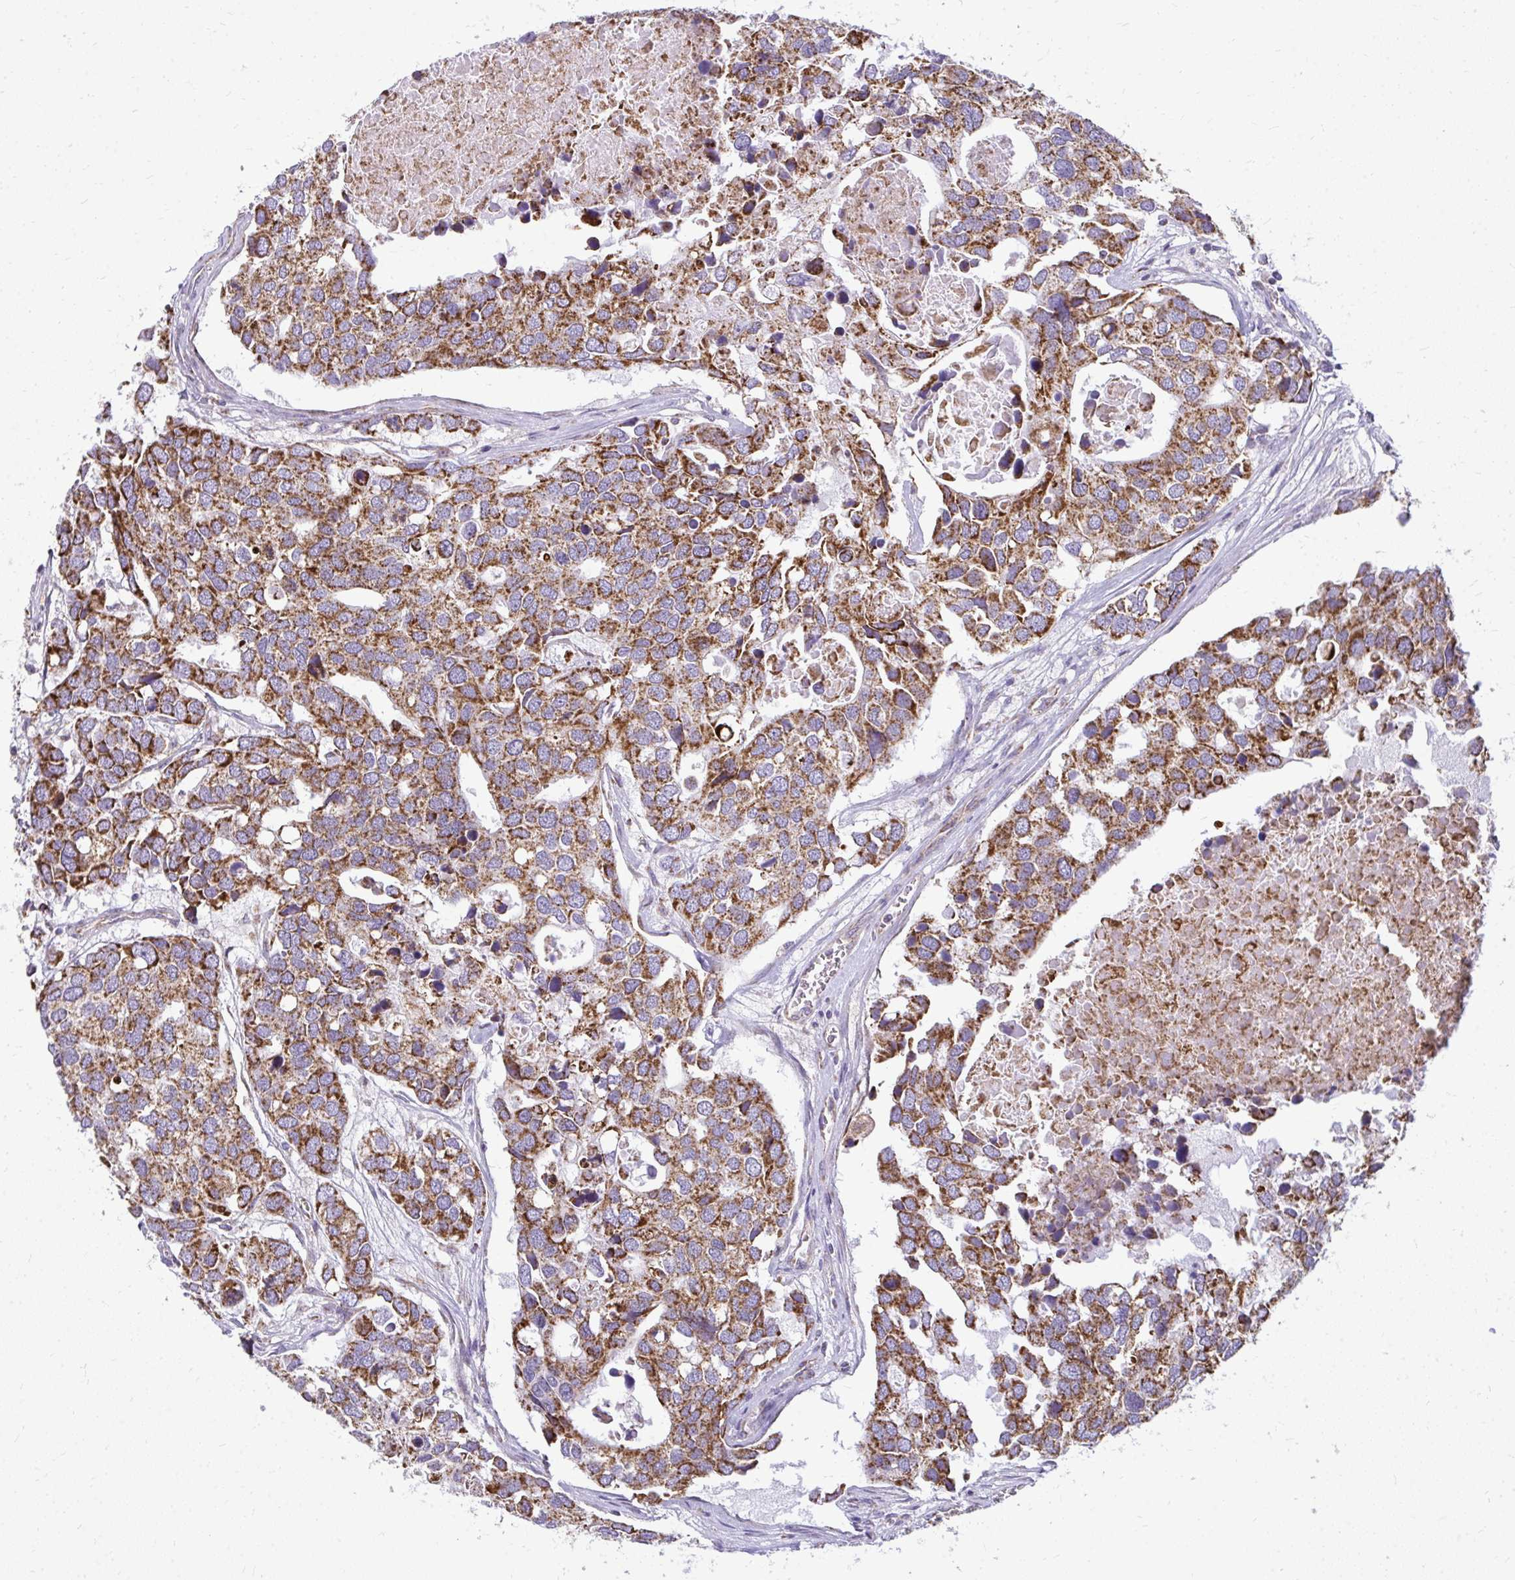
{"staining": {"intensity": "strong", "quantity": ">75%", "location": "cytoplasmic/membranous"}, "tissue": "breast cancer", "cell_type": "Tumor cells", "image_type": "cancer", "snomed": [{"axis": "morphology", "description": "Duct carcinoma"}, {"axis": "topography", "description": "Breast"}], "caption": "High-power microscopy captured an immunohistochemistry (IHC) image of breast cancer (infiltrating ductal carcinoma), revealing strong cytoplasmic/membranous expression in about >75% of tumor cells.", "gene": "IFIT1", "patient": {"sex": "female", "age": 83}}